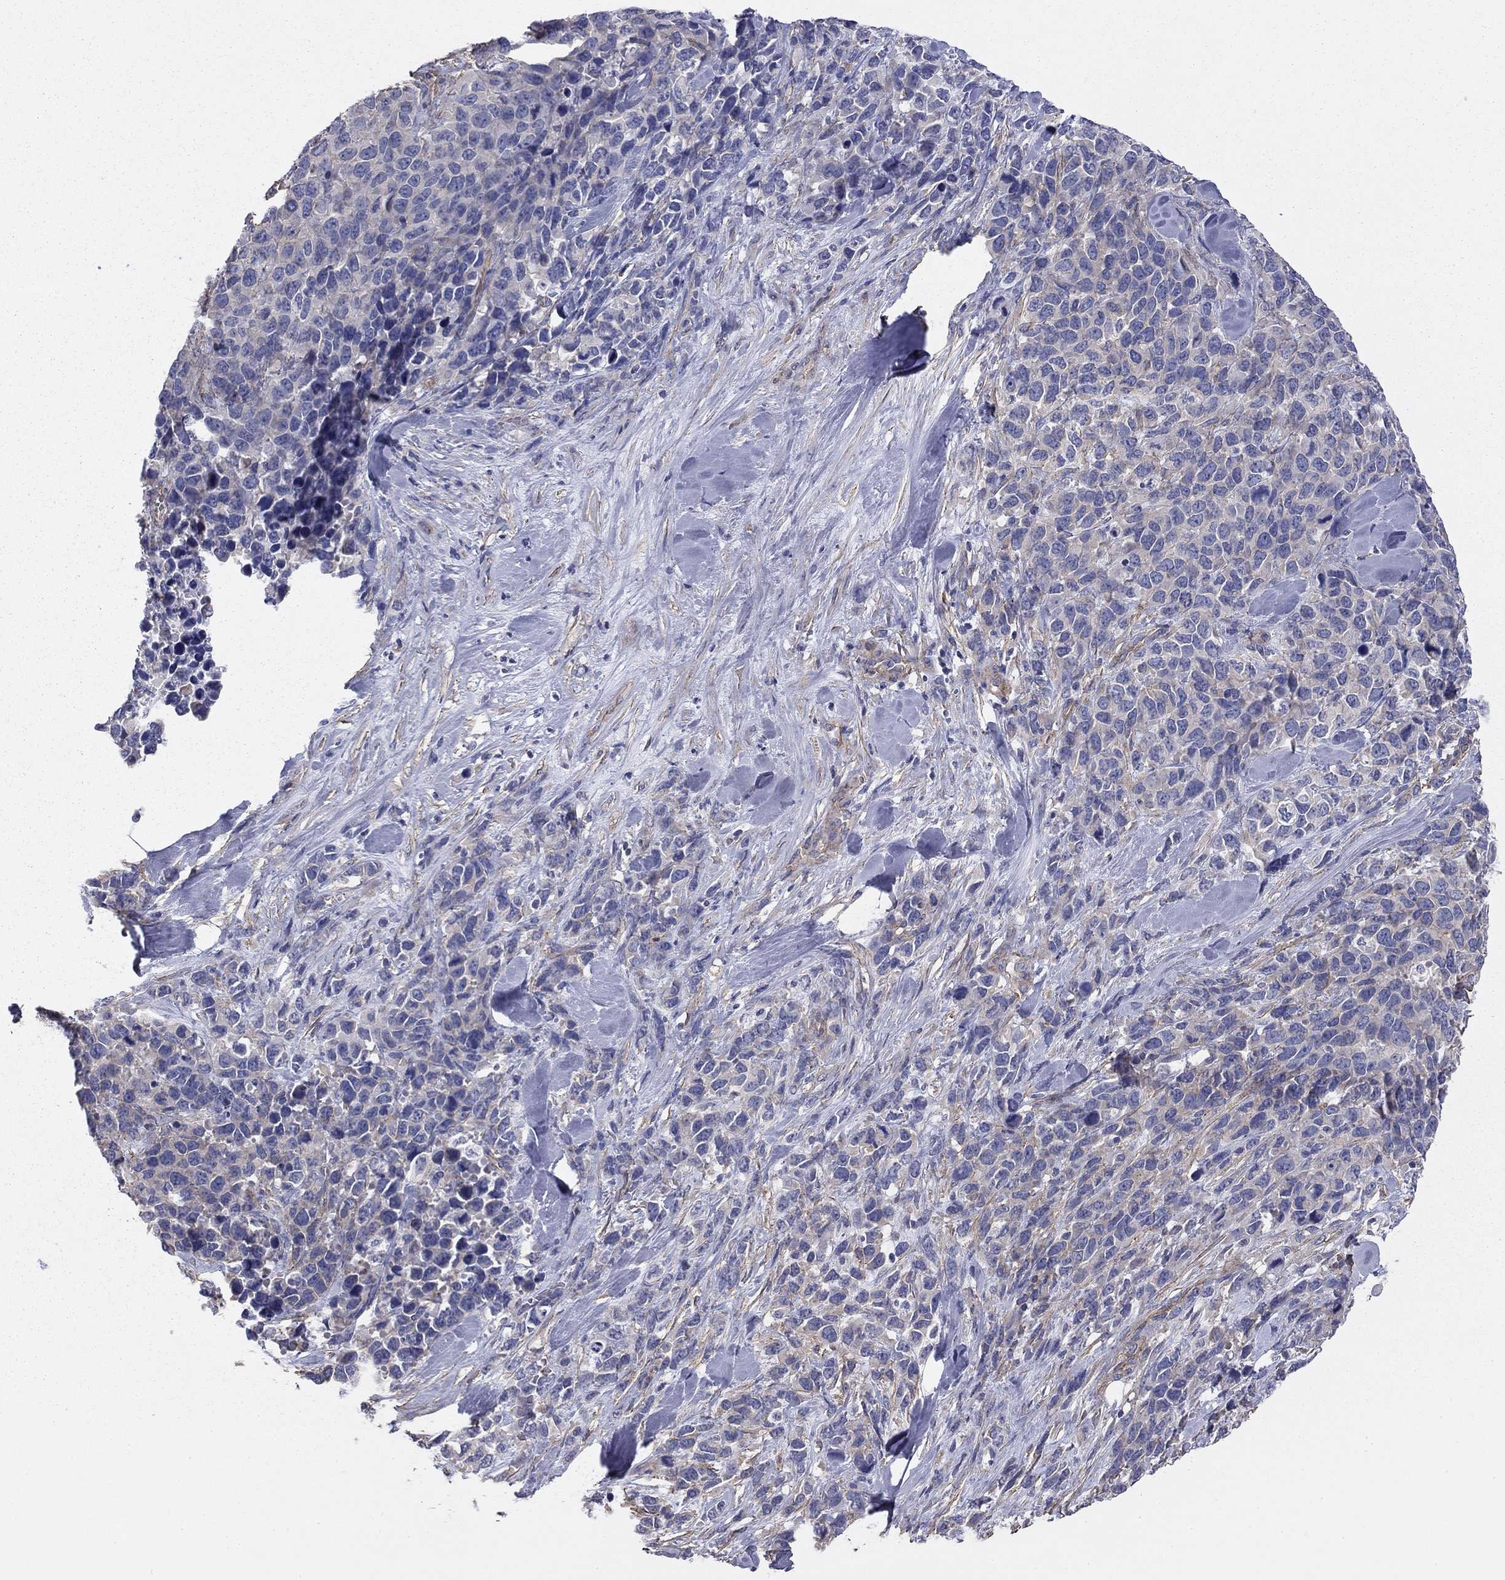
{"staining": {"intensity": "negative", "quantity": "none", "location": "none"}, "tissue": "melanoma", "cell_type": "Tumor cells", "image_type": "cancer", "snomed": [{"axis": "morphology", "description": "Malignant melanoma, Metastatic site"}, {"axis": "topography", "description": "Skin"}], "caption": "The photomicrograph demonstrates no staining of tumor cells in melanoma. The staining is performed using DAB (3,3'-diaminobenzidine) brown chromogen with nuclei counter-stained in using hematoxylin.", "gene": "TCHH", "patient": {"sex": "male", "age": 84}}